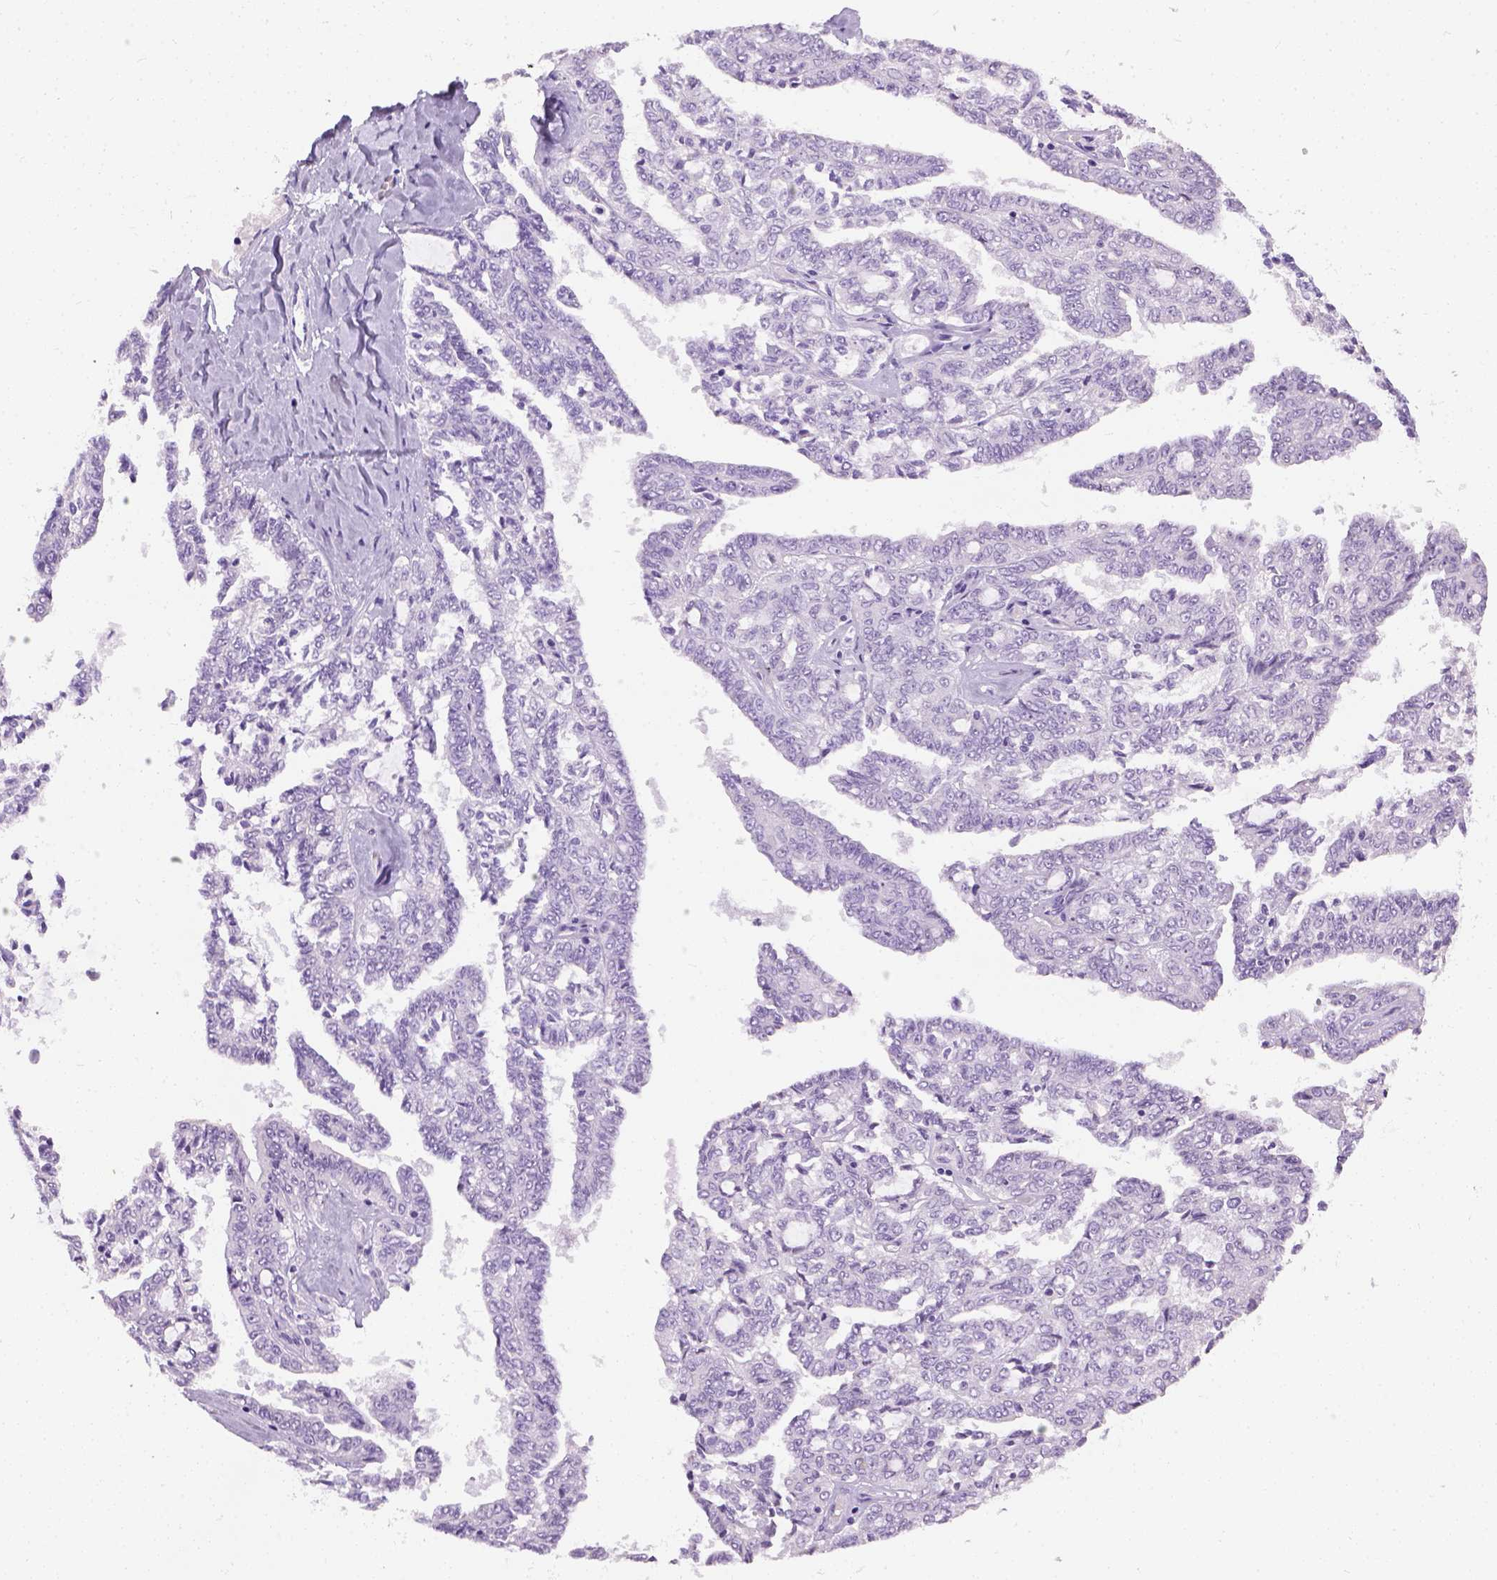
{"staining": {"intensity": "negative", "quantity": "none", "location": "none"}, "tissue": "ovarian cancer", "cell_type": "Tumor cells", "image_type": "cancer", "snomed": [{"axis": "morphology", "description": "Cystadenocarcinoma, serous, NOS"}, {"axis": "topography", "description": "Ovary"}], "caption": "IHC histopathology image of neoplastic tissue: human ovarian cancer (serous cystadenocarcinoma) stained with DAB (3,3'-diaminobenzidine) exhibits no significant protein positivity in tumor cells.", "gene": "CYP24A1", "patient": {"sex": "female", "age": 71}}